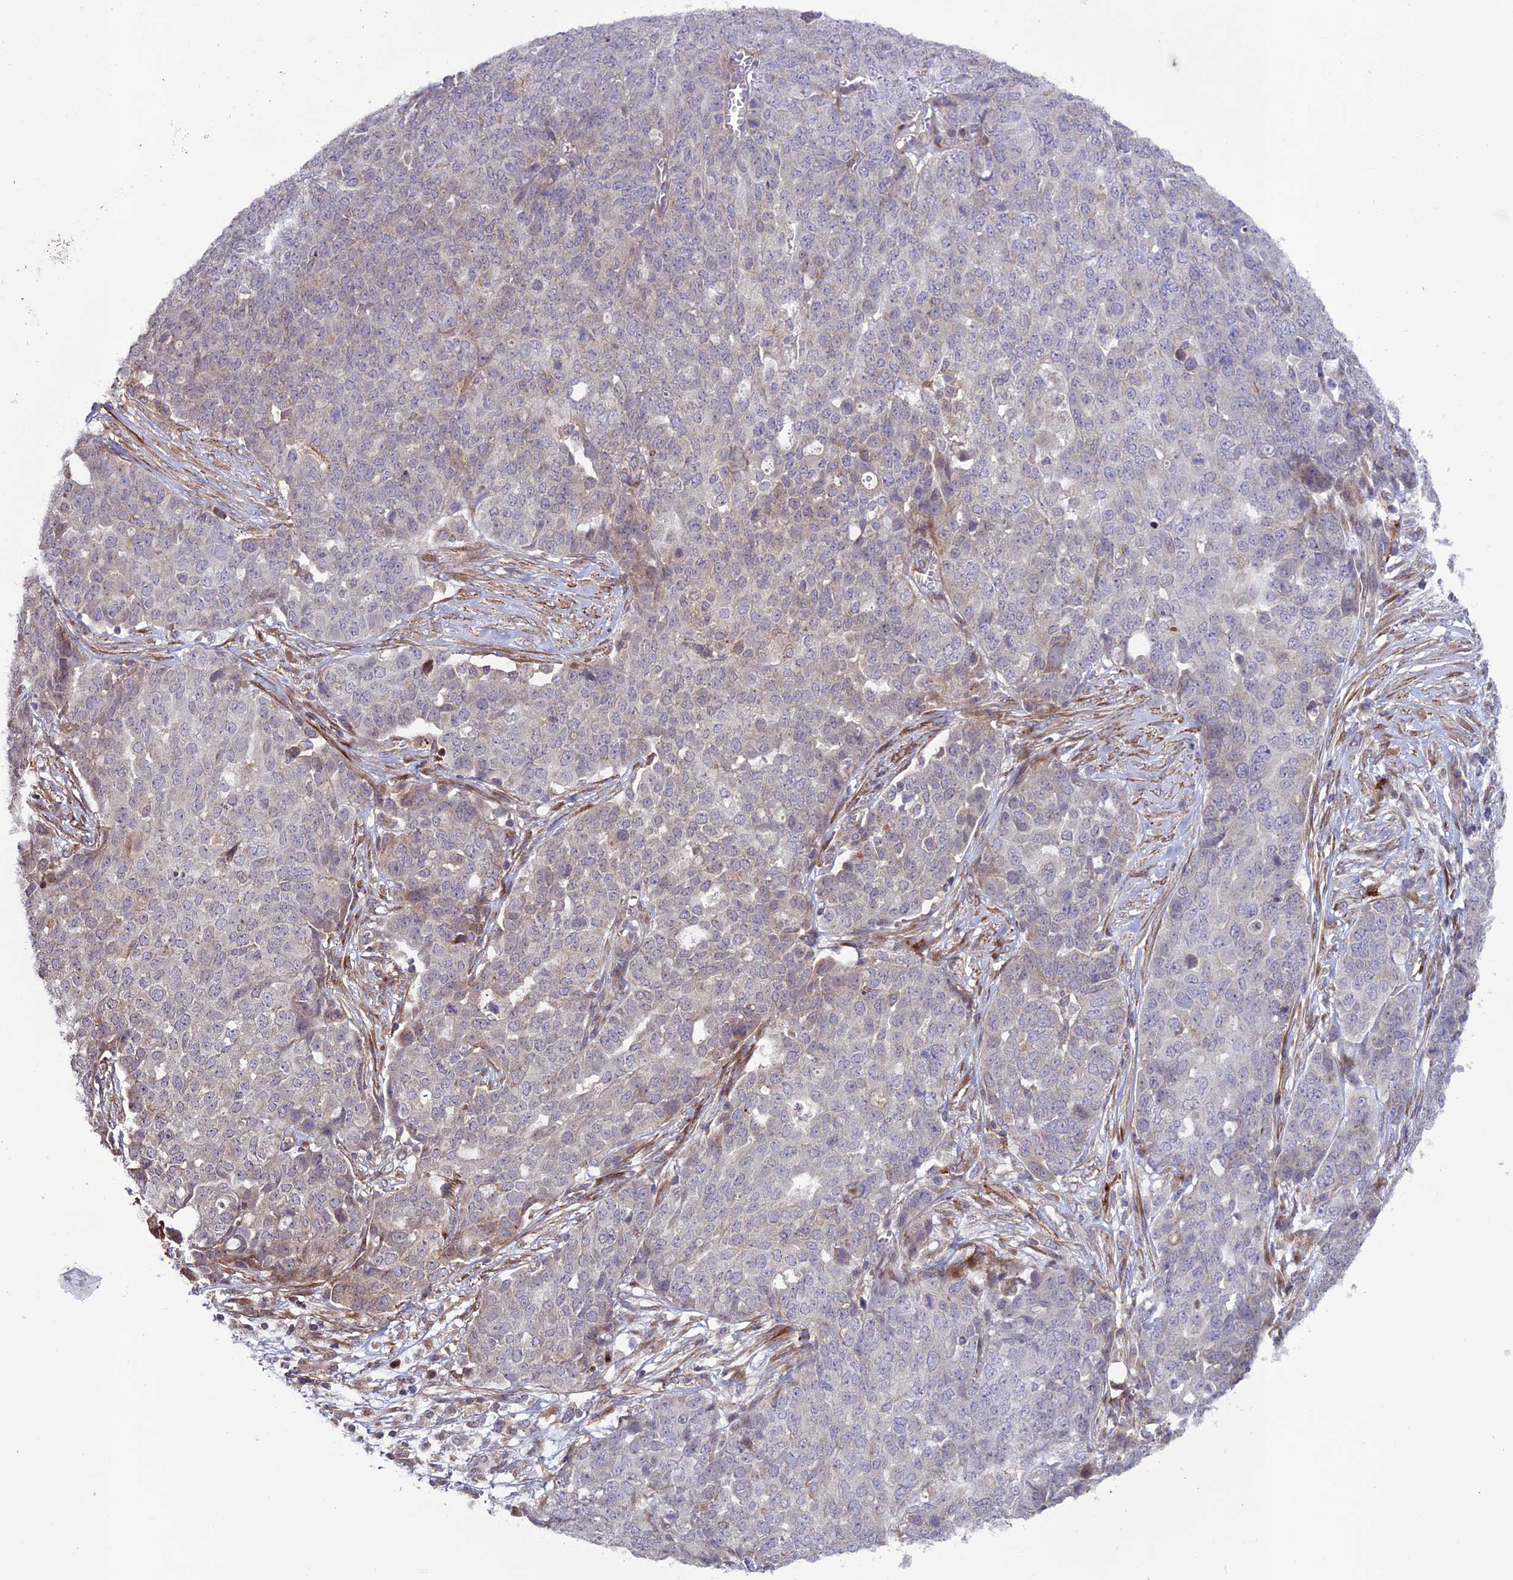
{"staining": {"intensity": "negative", "quantity": "none", "location": "none"}, "tissue": "ovarian cancer", "cell_type": "Tumor cells", "image_type": "cancer", "snomed": [{"axis": "morphology", "description": "Cystadenocarcinoma, serous, NOS"}, {"axis": "topography", "description": "Soft tissue"}, {"axis": "topography", "description": "Ovary"}], "caption": "This is a photomicrograph of immunohistochemistry staining of ovarian cancer (serous cystadenocarcinoma), which shows no expression in tumor cells.", "gene": "TNIP3", "patient": {"sex": "female", "age": 57}}